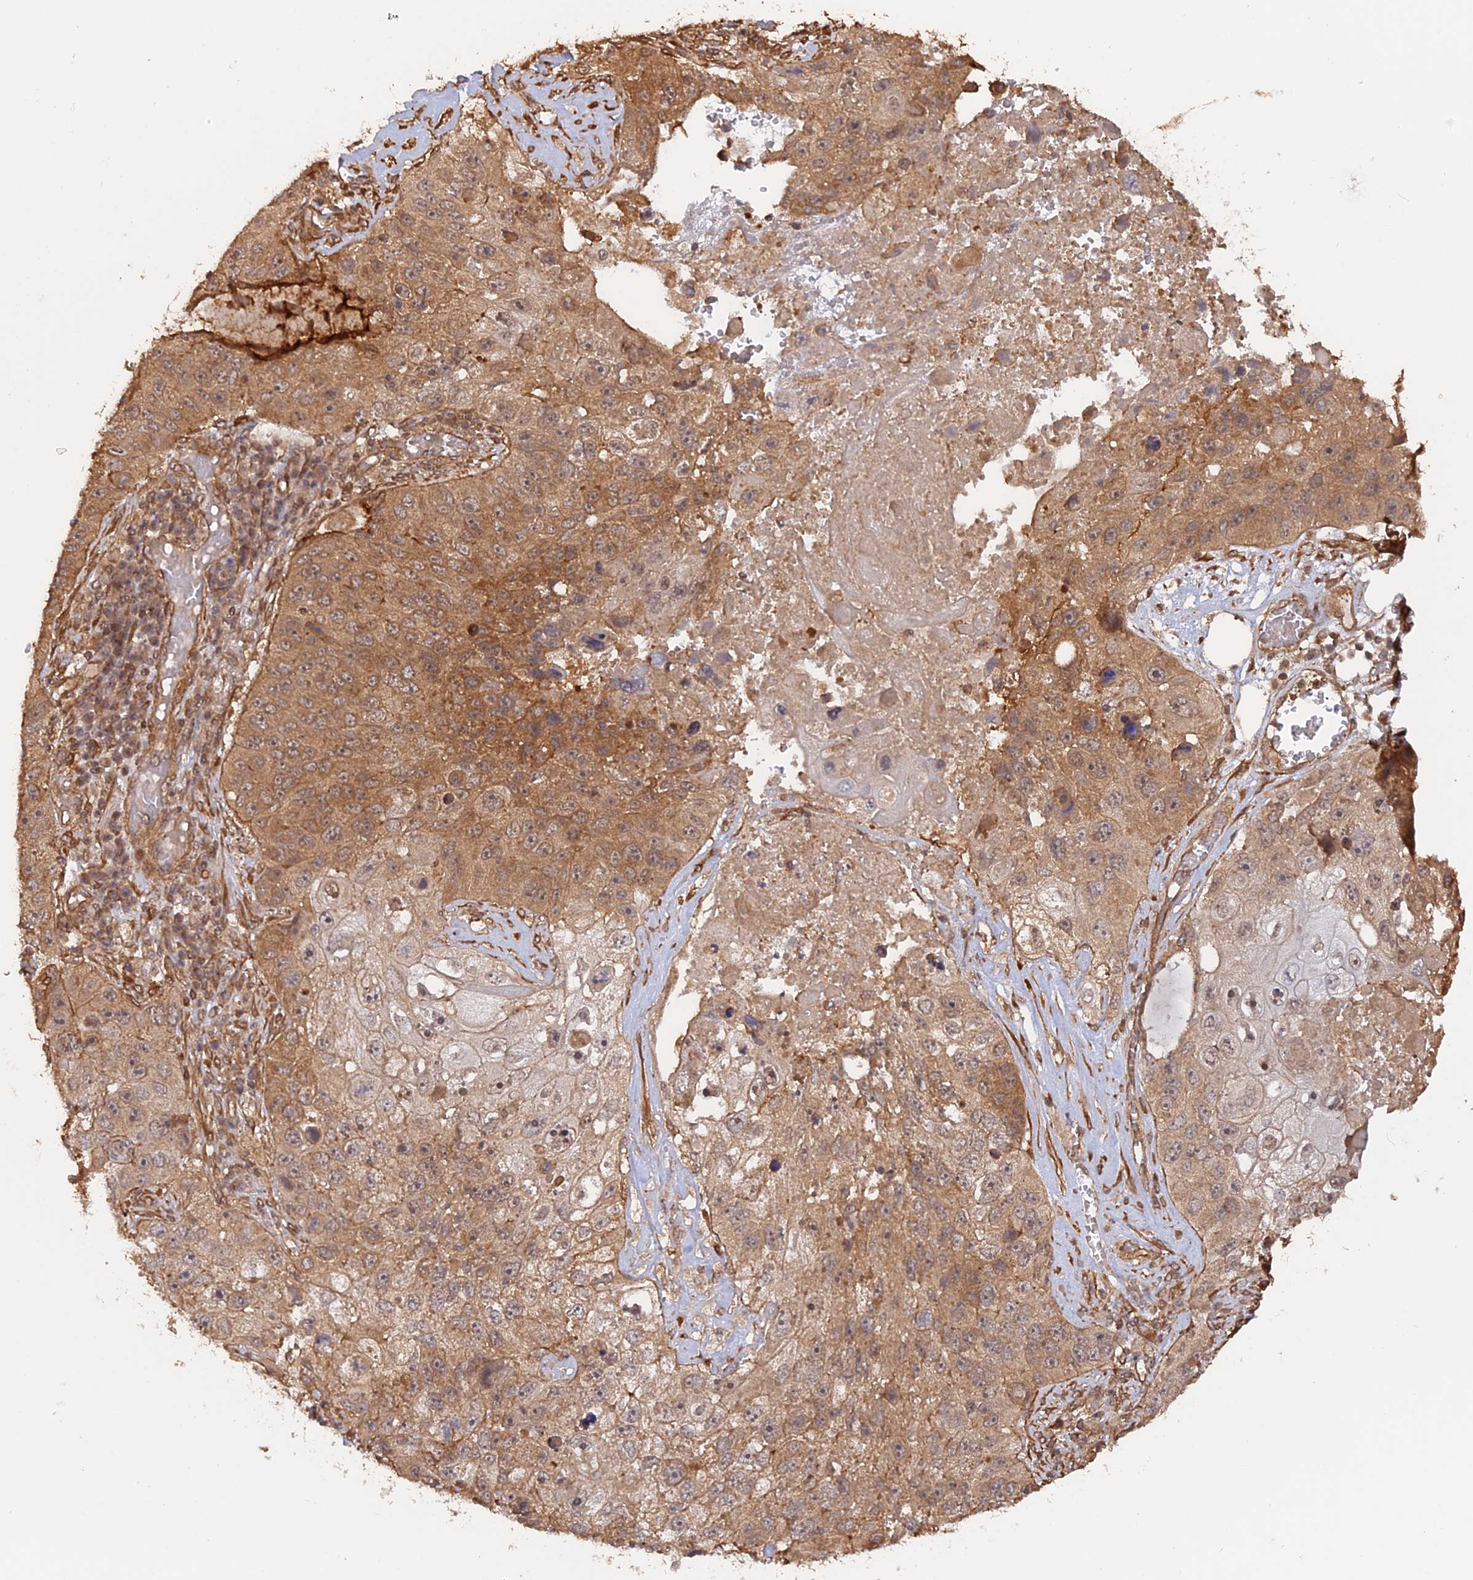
{"staining": {"intensity": "moderate", "quantity": ">75%", "location": "cytoplasmic/membranous"}, "tissue": "lung cancer", "cell_type": "Tumor cells", "image_type": "cancer", "snomed": [{"axis": "morphology", "description": "Squamous cell carcinoma, NOS"}, {"axis": "topography", "description": "Lung"}], "caption": "Immunohistochemical staining of human lung cancer demonstrates medium levels of moderate cytoplasmic/membranous staining in about >75% of tumor cells.", "gene": "CCDC174", "patient": {"sex": "male", "age": 61}}